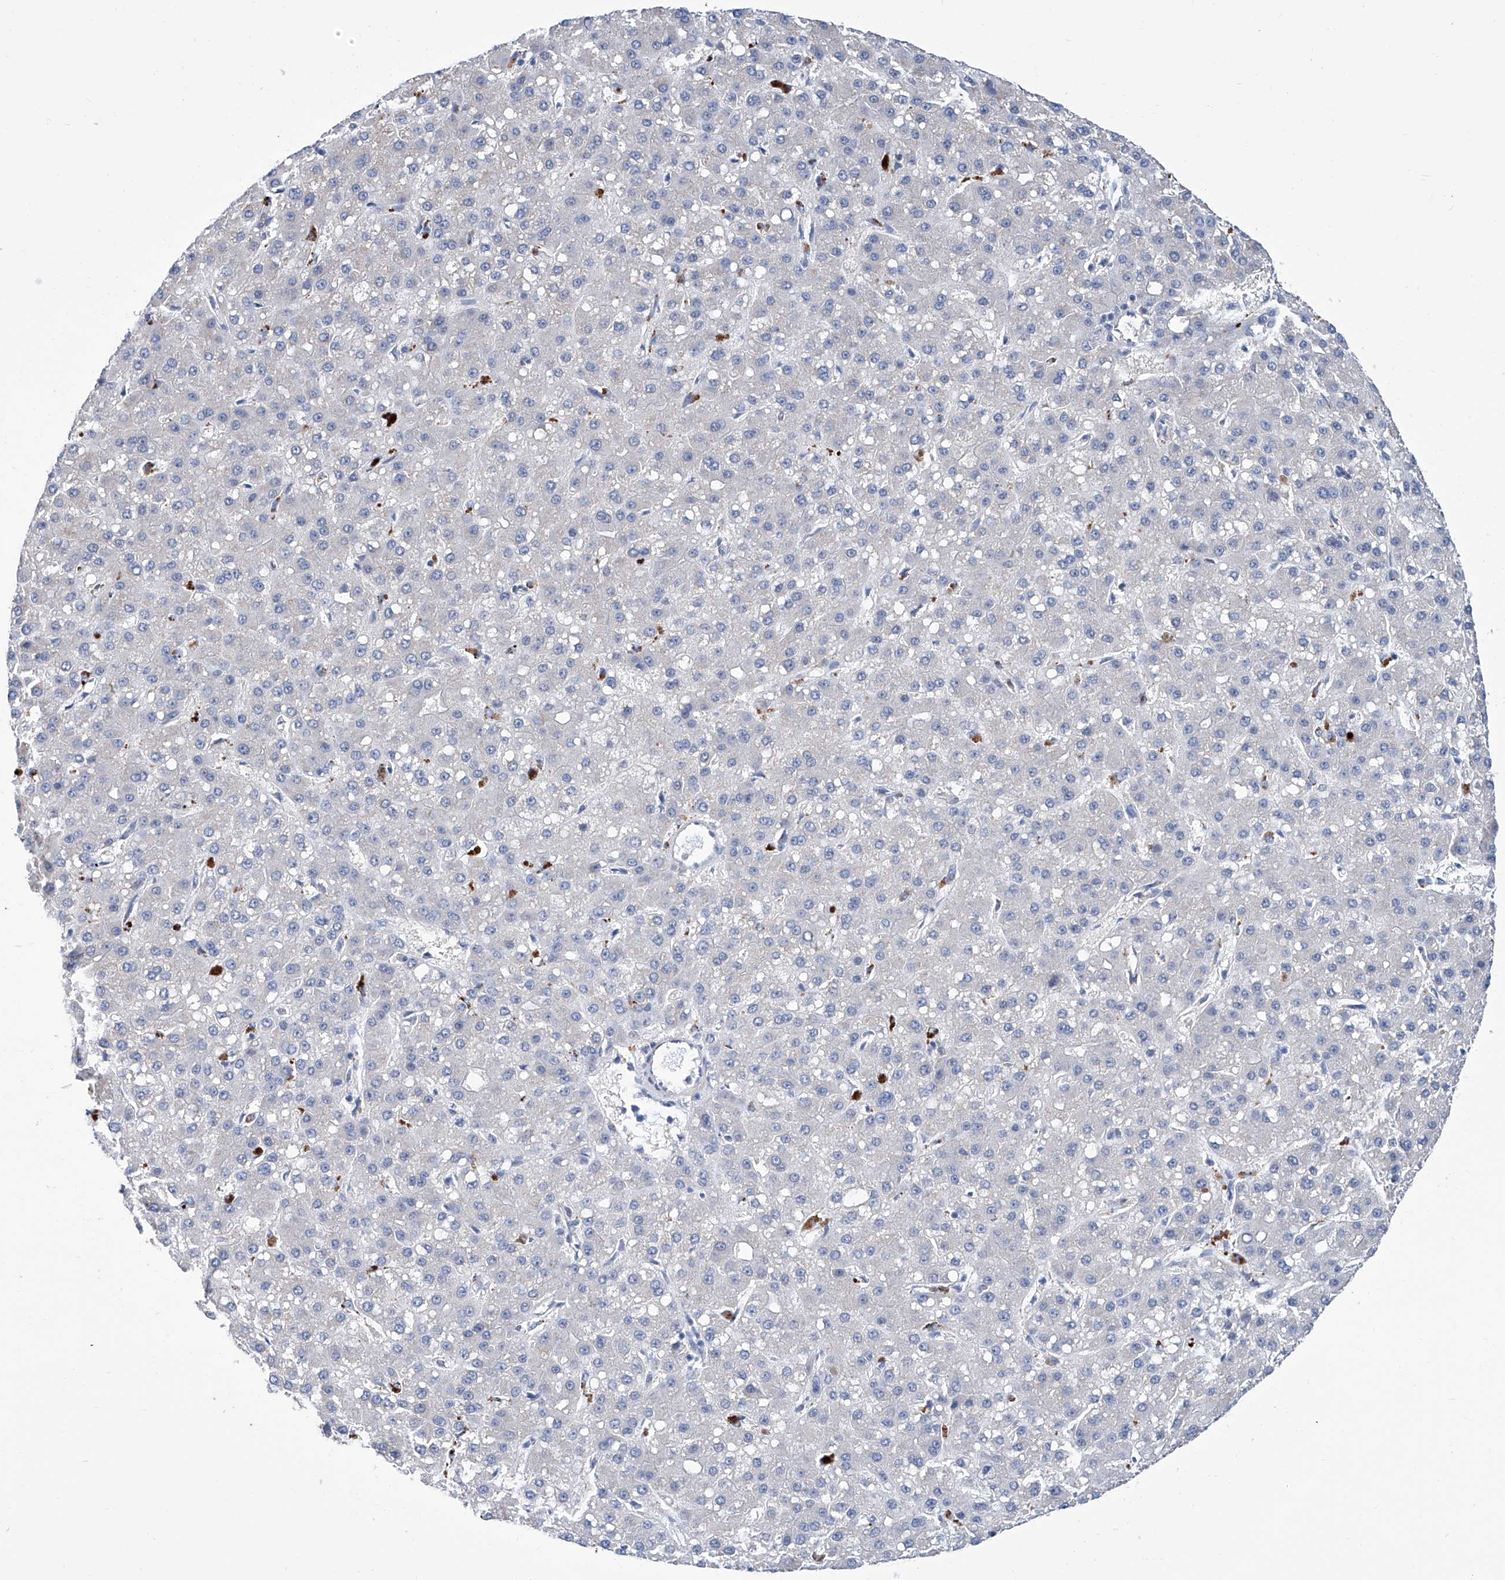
{"staining": {"intensity": "negative", "quantity": "none", "location": "none"}, "tissue": "liver cancer", "cell_type": "Tumor cells", "image_type": "cancer", "snomed": [{"axis": "morphology", "description": "Carcinoma, Hepatocellular, NOS"}, {"axis": "topography", "description": "Liver"}], "caption": "Tumor cells show no significant expression in liver cancer.", "gene": "IMPA2", "patient": {"sex": "male", "age": 67}}